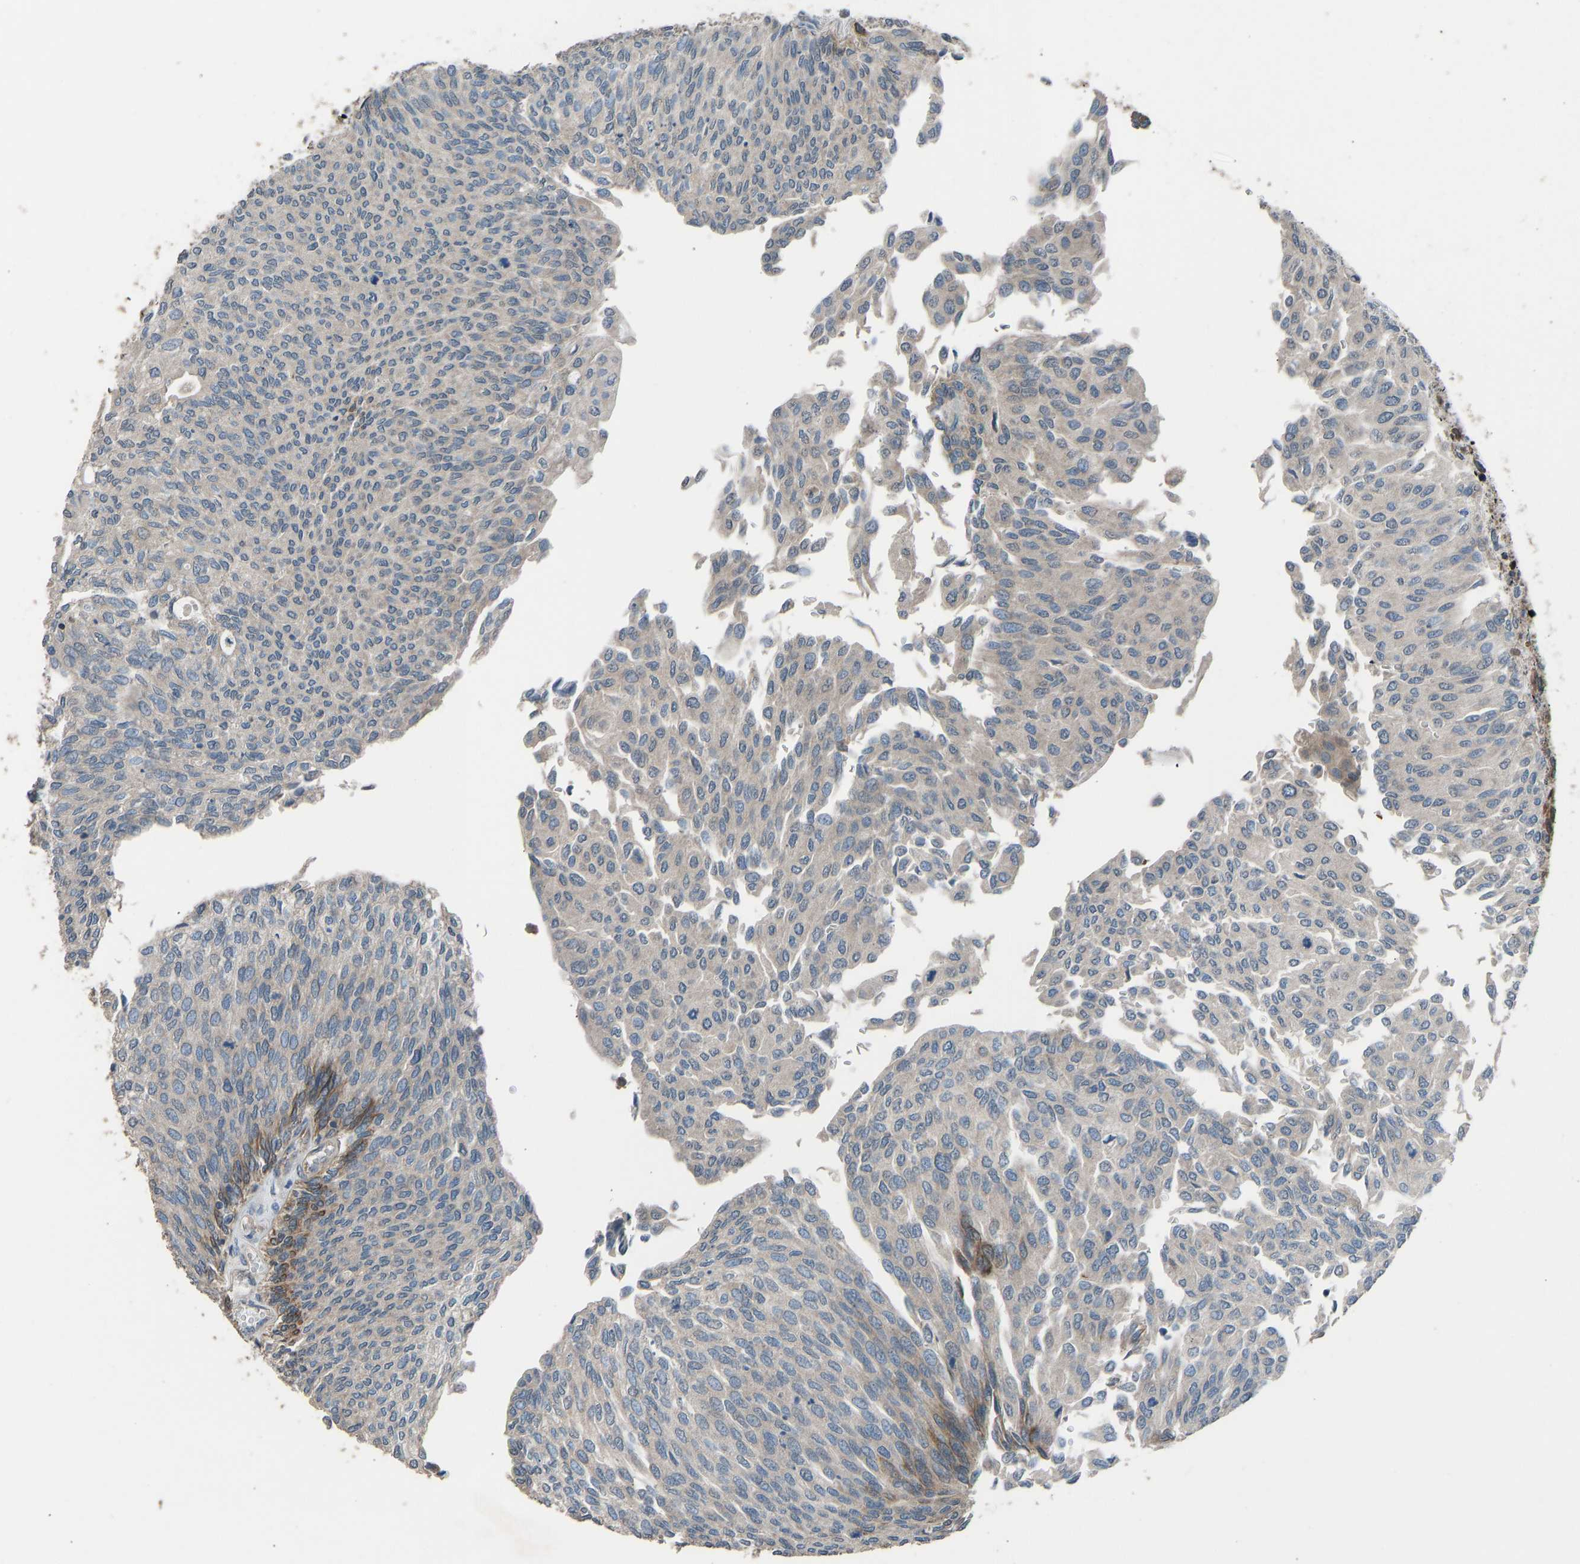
{"staining": {"intensity": "moderate", "quantity": "<25%", "location": "cytoplasmic/membranous"}, "tissue": "urothelial cancer", "cell_type": "Tumor cells", "image_type": "cancer", "snomed": [{"axis": "morphology", "description": "Urothelial carcinoma, Low grade"}, {"axis": "topography", "description": "Urinary bladder"}], "caption": "Urothelial carcinoma (low-grade) stained for a protein shows moderate cytoplasmic/membranous positivity in tumor cells.", "gene": "SLC43A1", "patient": {"sex": "female", "age": 79}}